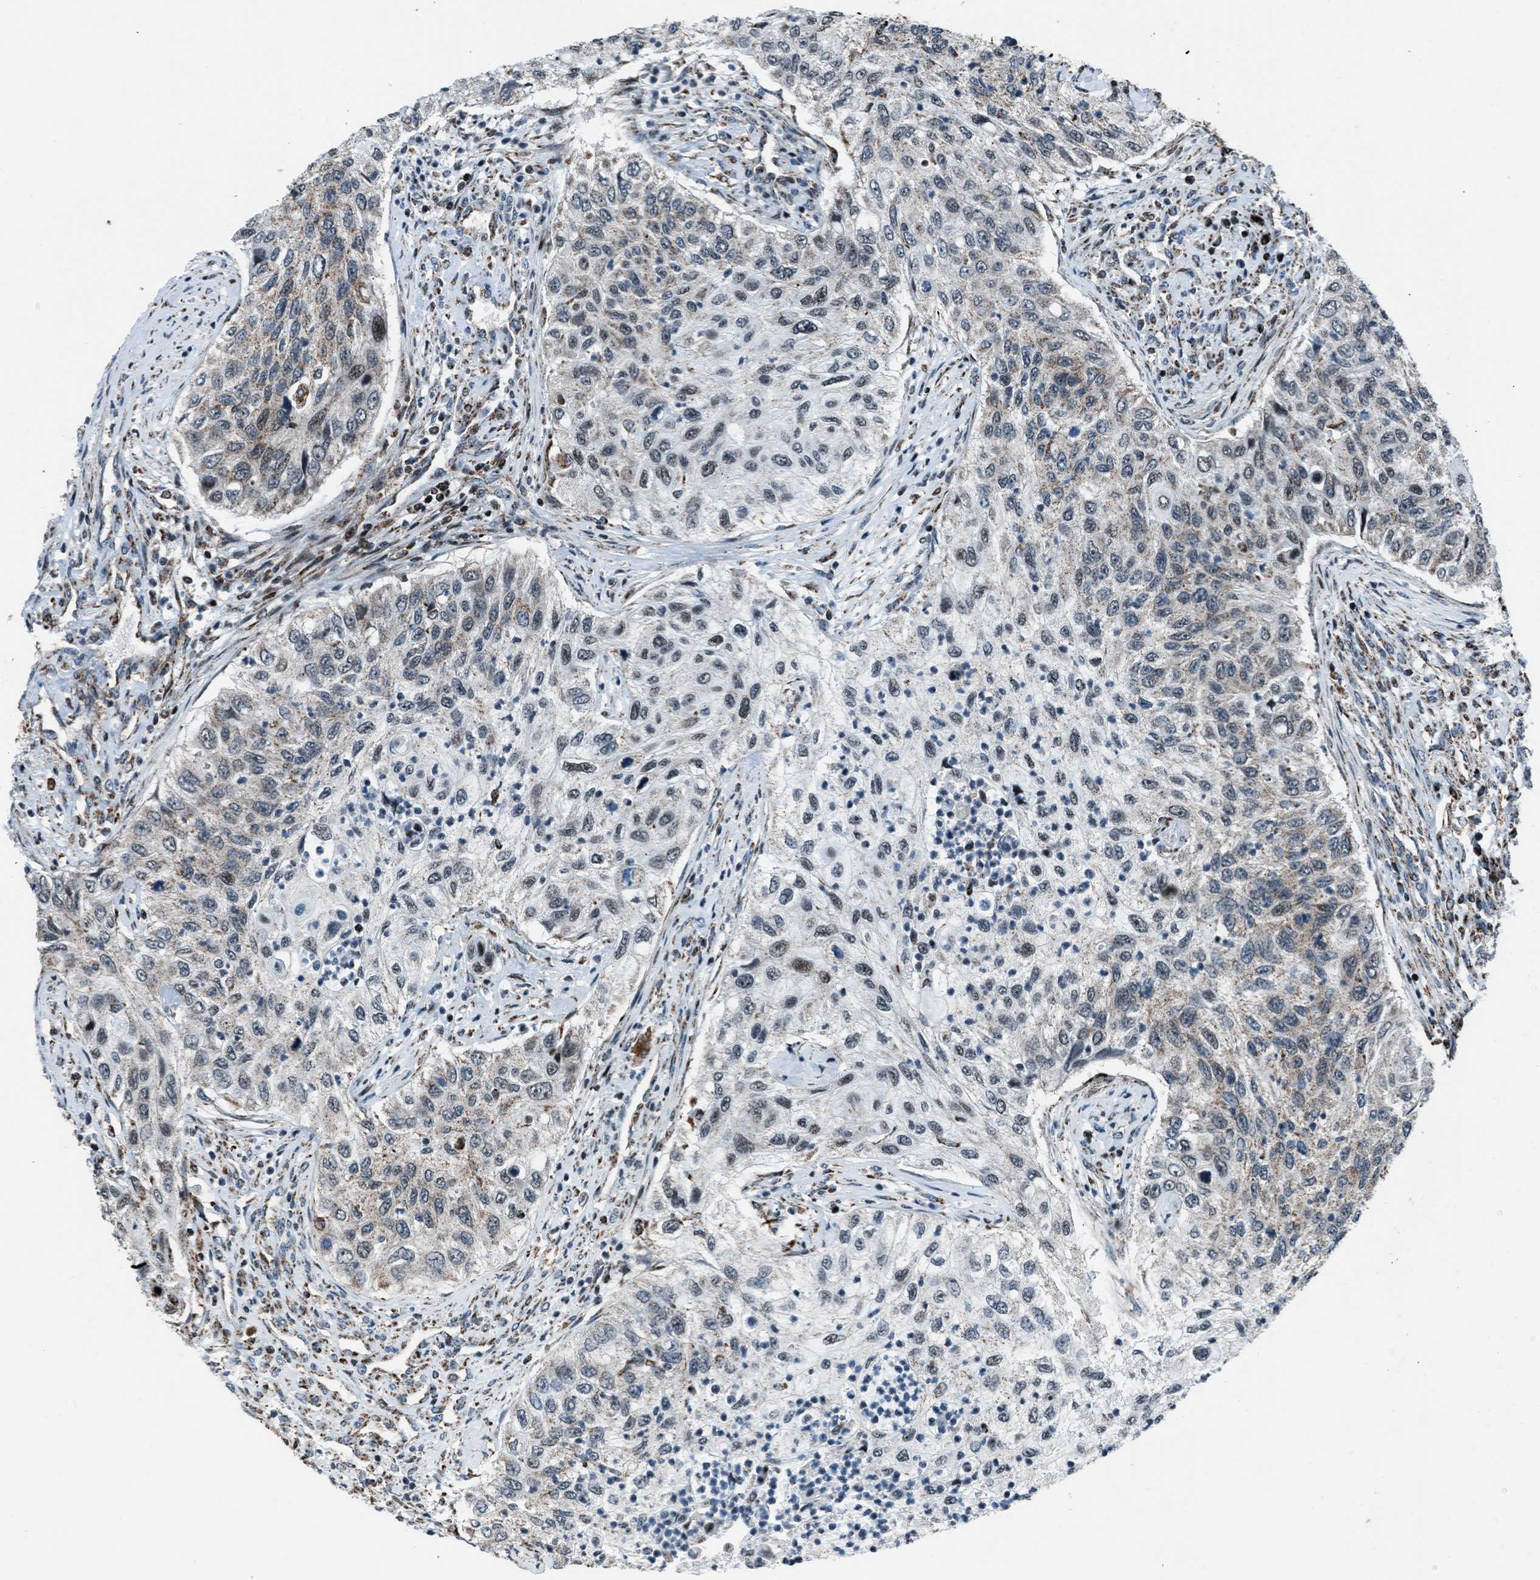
{"staining": {"intensity": "moderate", "quantity": "<25%", "location": "cytoplasmic/membranous,nuclear"}, "tissue": "urothelial cancer", "cell_type": "Tumor cells", "image_type": "cancer", "snomed": [{"axis": "morphology", "description": "Urothelial carcinoma, High grade"}, {"axis": "topography", "description": "Urinary bladder"}], "caption": "IHC histopathology image of urothelial carcinoma (high-grade) stained for a protein (brown), which reveals low levels of moderate cytoplasmic/membranous and nuclear expression in approximately <25% of tumor cells.", "gene": "MORC3", "patient": {"sex": "female", "age": 60}}